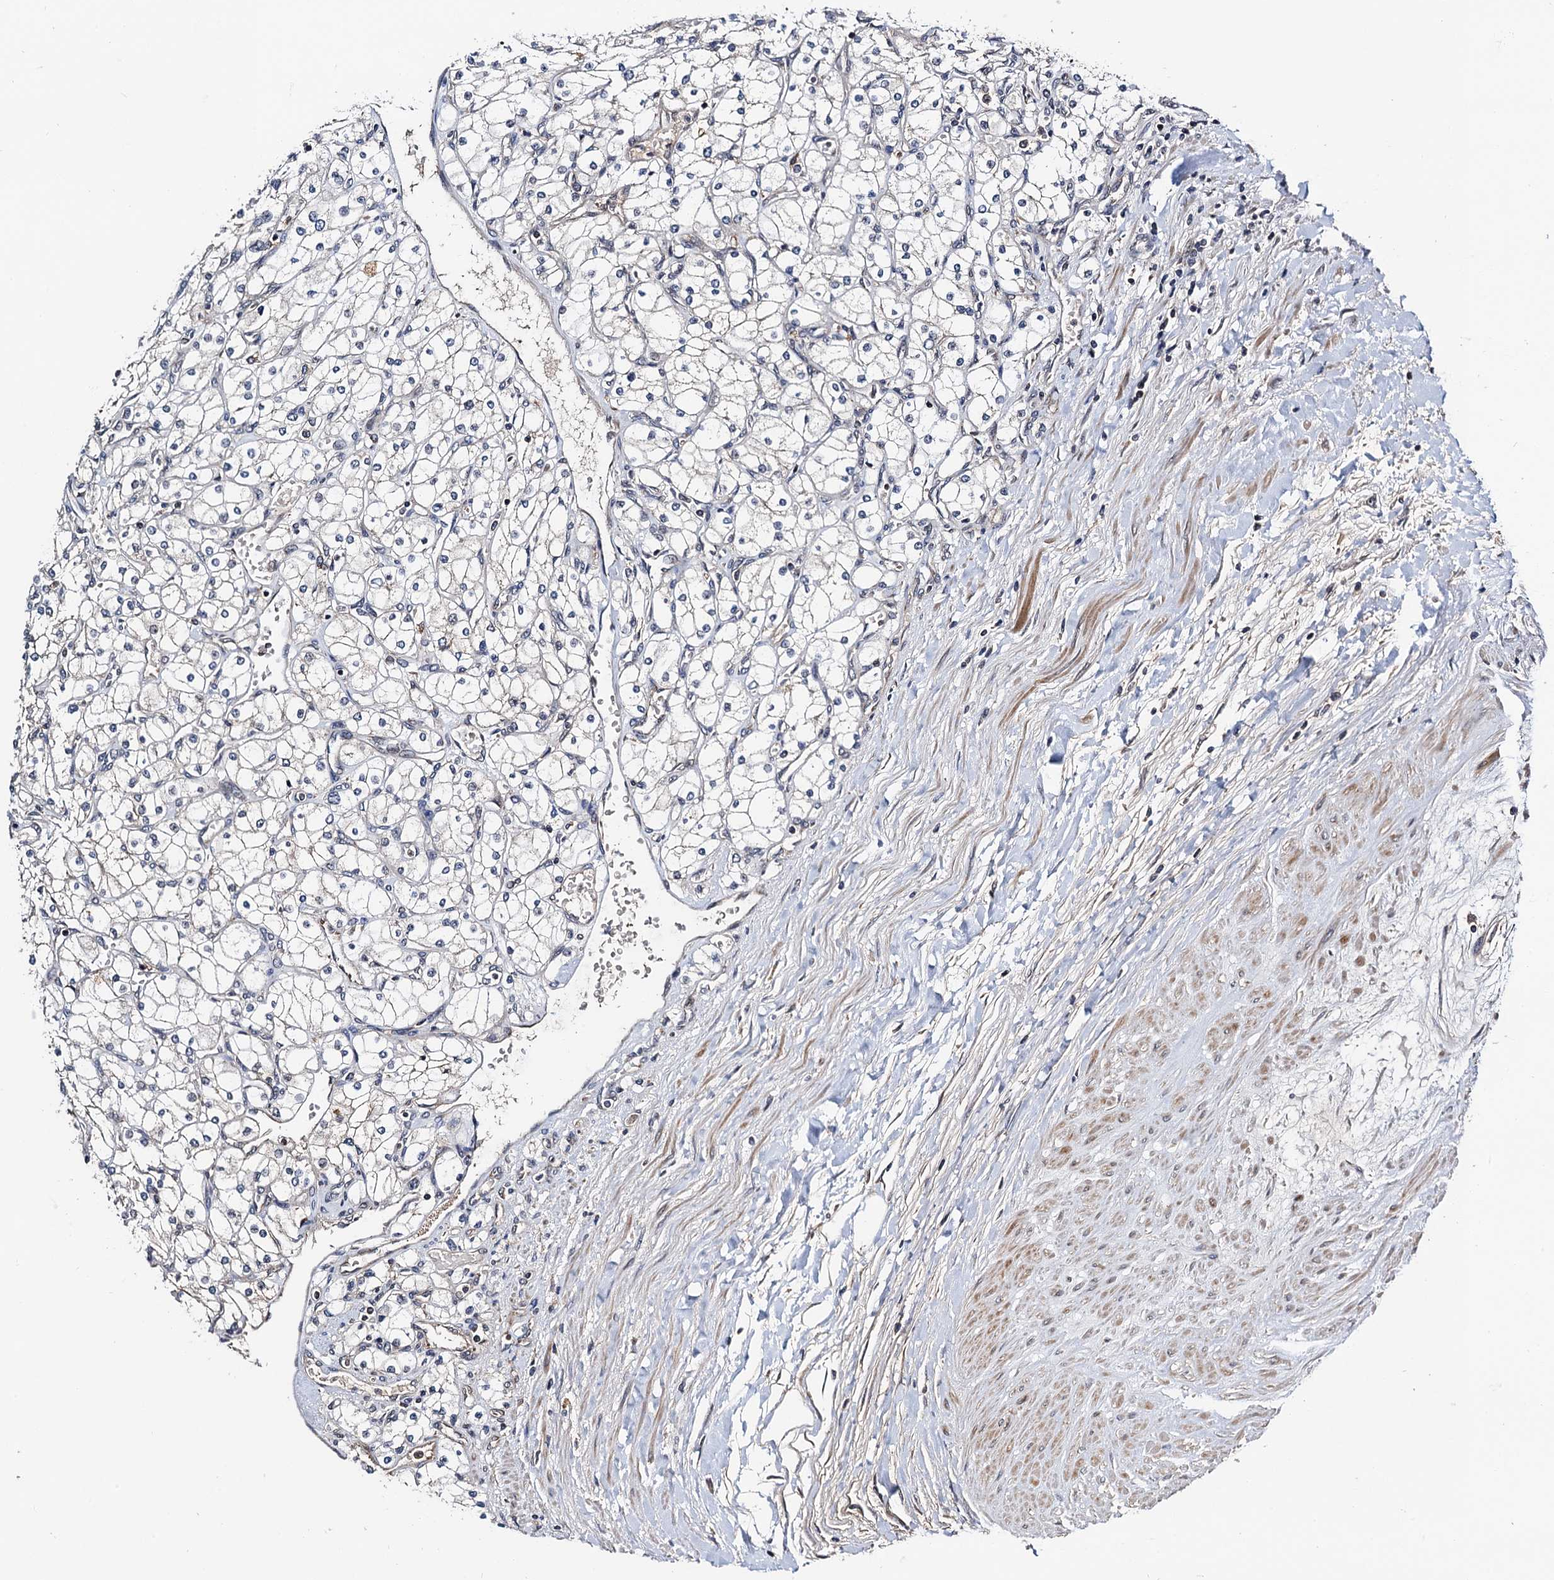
{"staining": {"intensity": "negative", "quantity": "none", "location": "none"}, "tissue": "renal cancer", "cell_type": "Tumor cells", "image_type": "cancer", "snomed": [{"axis": "morphology", "description": "Adenocarcinoma, NOS"}, {"axis": "topography", "description": "Kidney"}], "caption": "This histopathology image is of renal adenocarcinoma stained with immunohistochemistry to label a protein in brown with the nuclei are counter-stained blue. There is no staining in tumor cells.", "gene": "NAA16", "patient": {"sex": "male", "age": 80}}